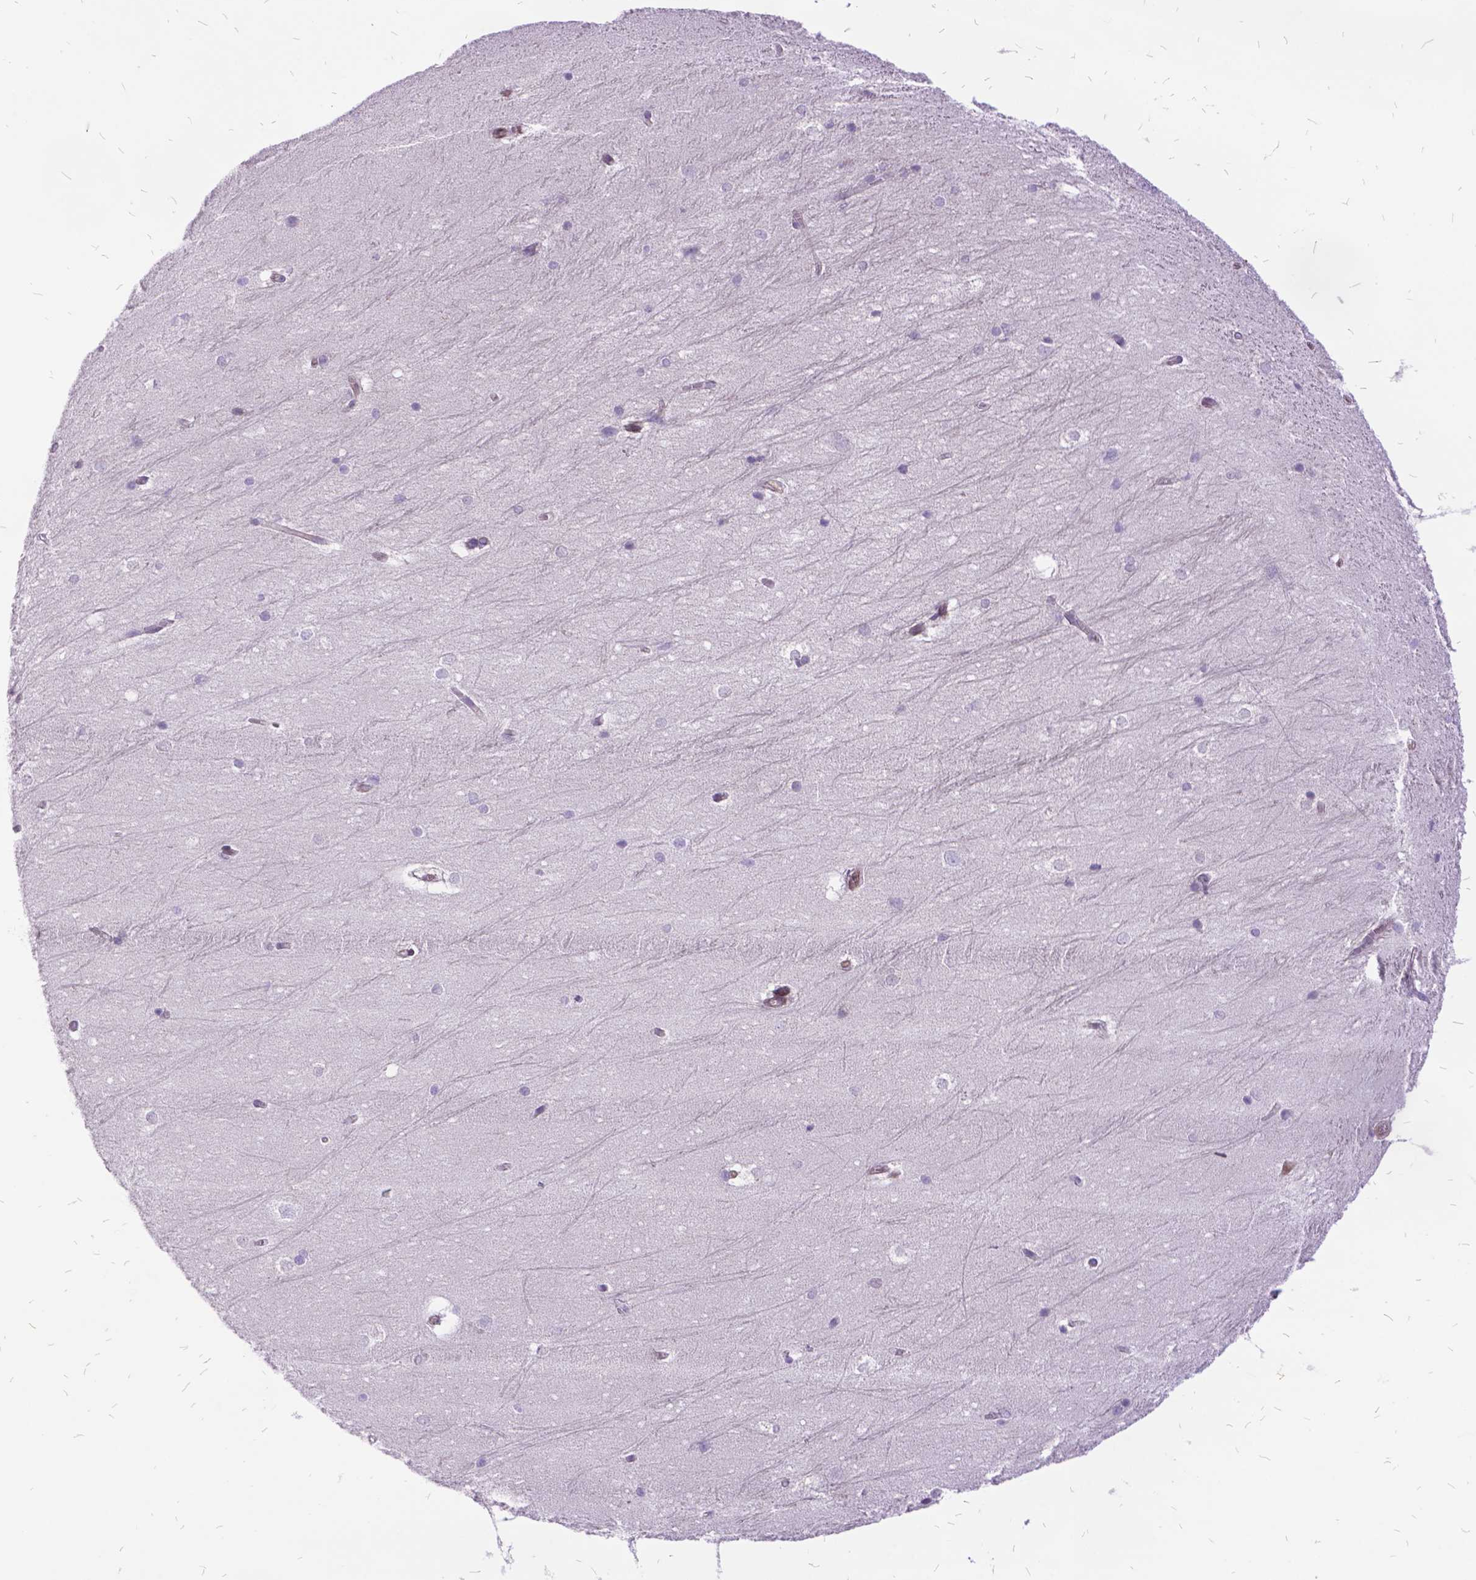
{"staining": {"intensity": "negative", "quantity": "none", "location": "none"}, "tissue": "hippocampus", "cell_type": "Glial cells", "image_type": "normal", "snomed": [{"axis": "morphology", "description": "Normal tissue, NOS"}, {"axis": "topography", "description": "Cerebral cortex"}, {"axis": "topography", "description": "Hippocampus"}], "caption": "Immunohistochemistry histopathology image of unremarkable hippocampus: hippocampus stained with DAB reveals no significant protein expression in glial cells. (DAB immunohistochemistry with hematoxylin counter stain).", "gene": "GRB7", "patient": {"sex": "female", "age": 19}}